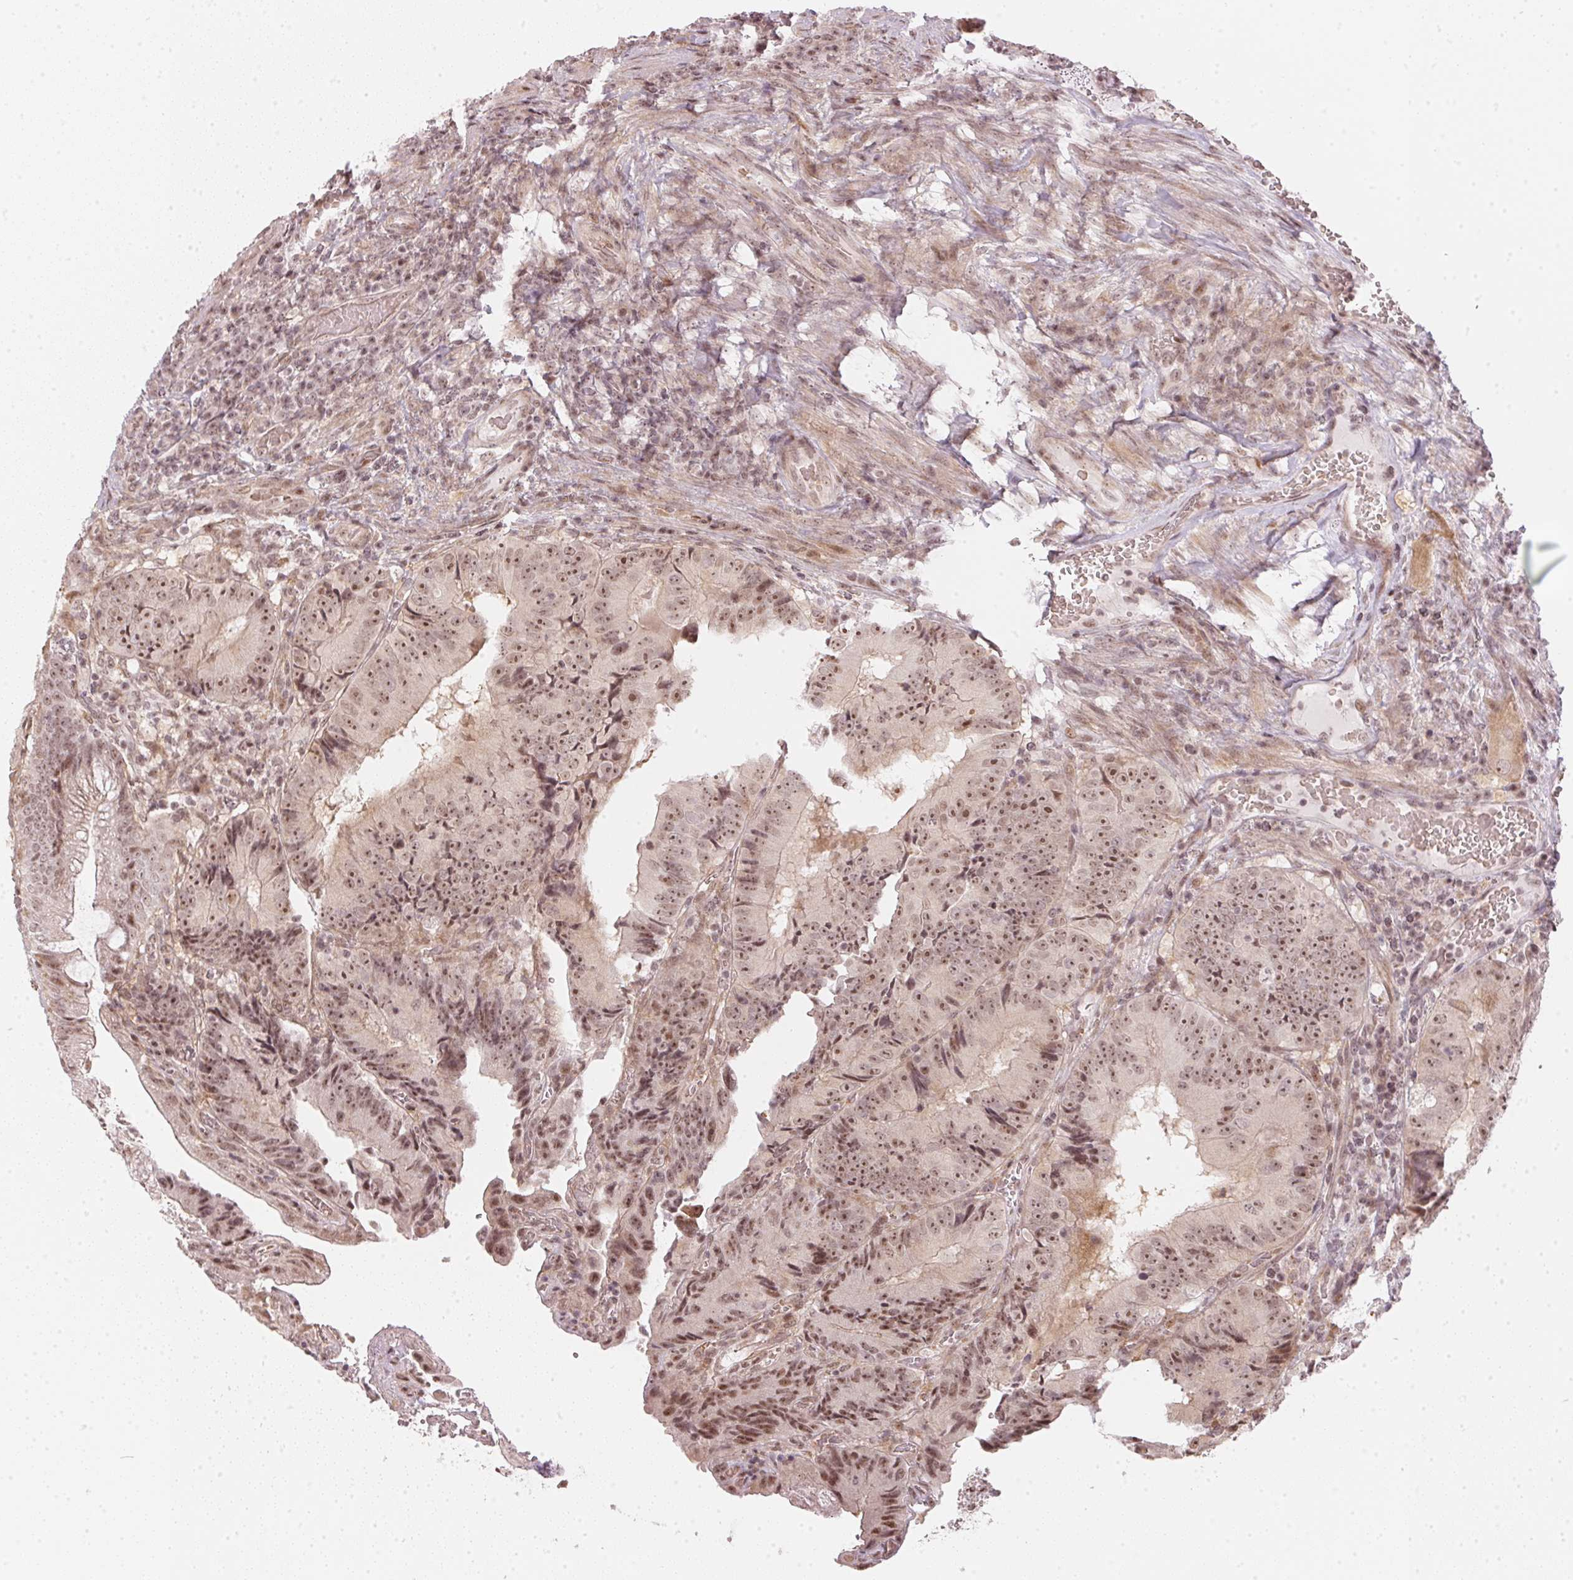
{"staining": {"intensity": "moderate", "quantity": ">75%", "location": "nuclear"}, "tissue": "colorectal cancer", "cell_type": "Tumor cells", "image_type": "cancer", "snomed": [{"axis": "morphology", "description": "Adenocarcinoma, NOS"}, {"axis": "topography", "description": "Colon"}], "caption": "Immunohistochemistry staining of colorectal adenocarcinoma, which reveals medium levels of moderate nuclear positivity in about >75% of tumor cells indicating moderate nuclear protein staining. The staining was performed using DAB (3,3'-diaminobenzidine) (brown) for protein detection and nuclei were counterstained in hematoxylin (blue).", "gene": "KAT6A", "patient": {"sex": "female", "age": 86}}